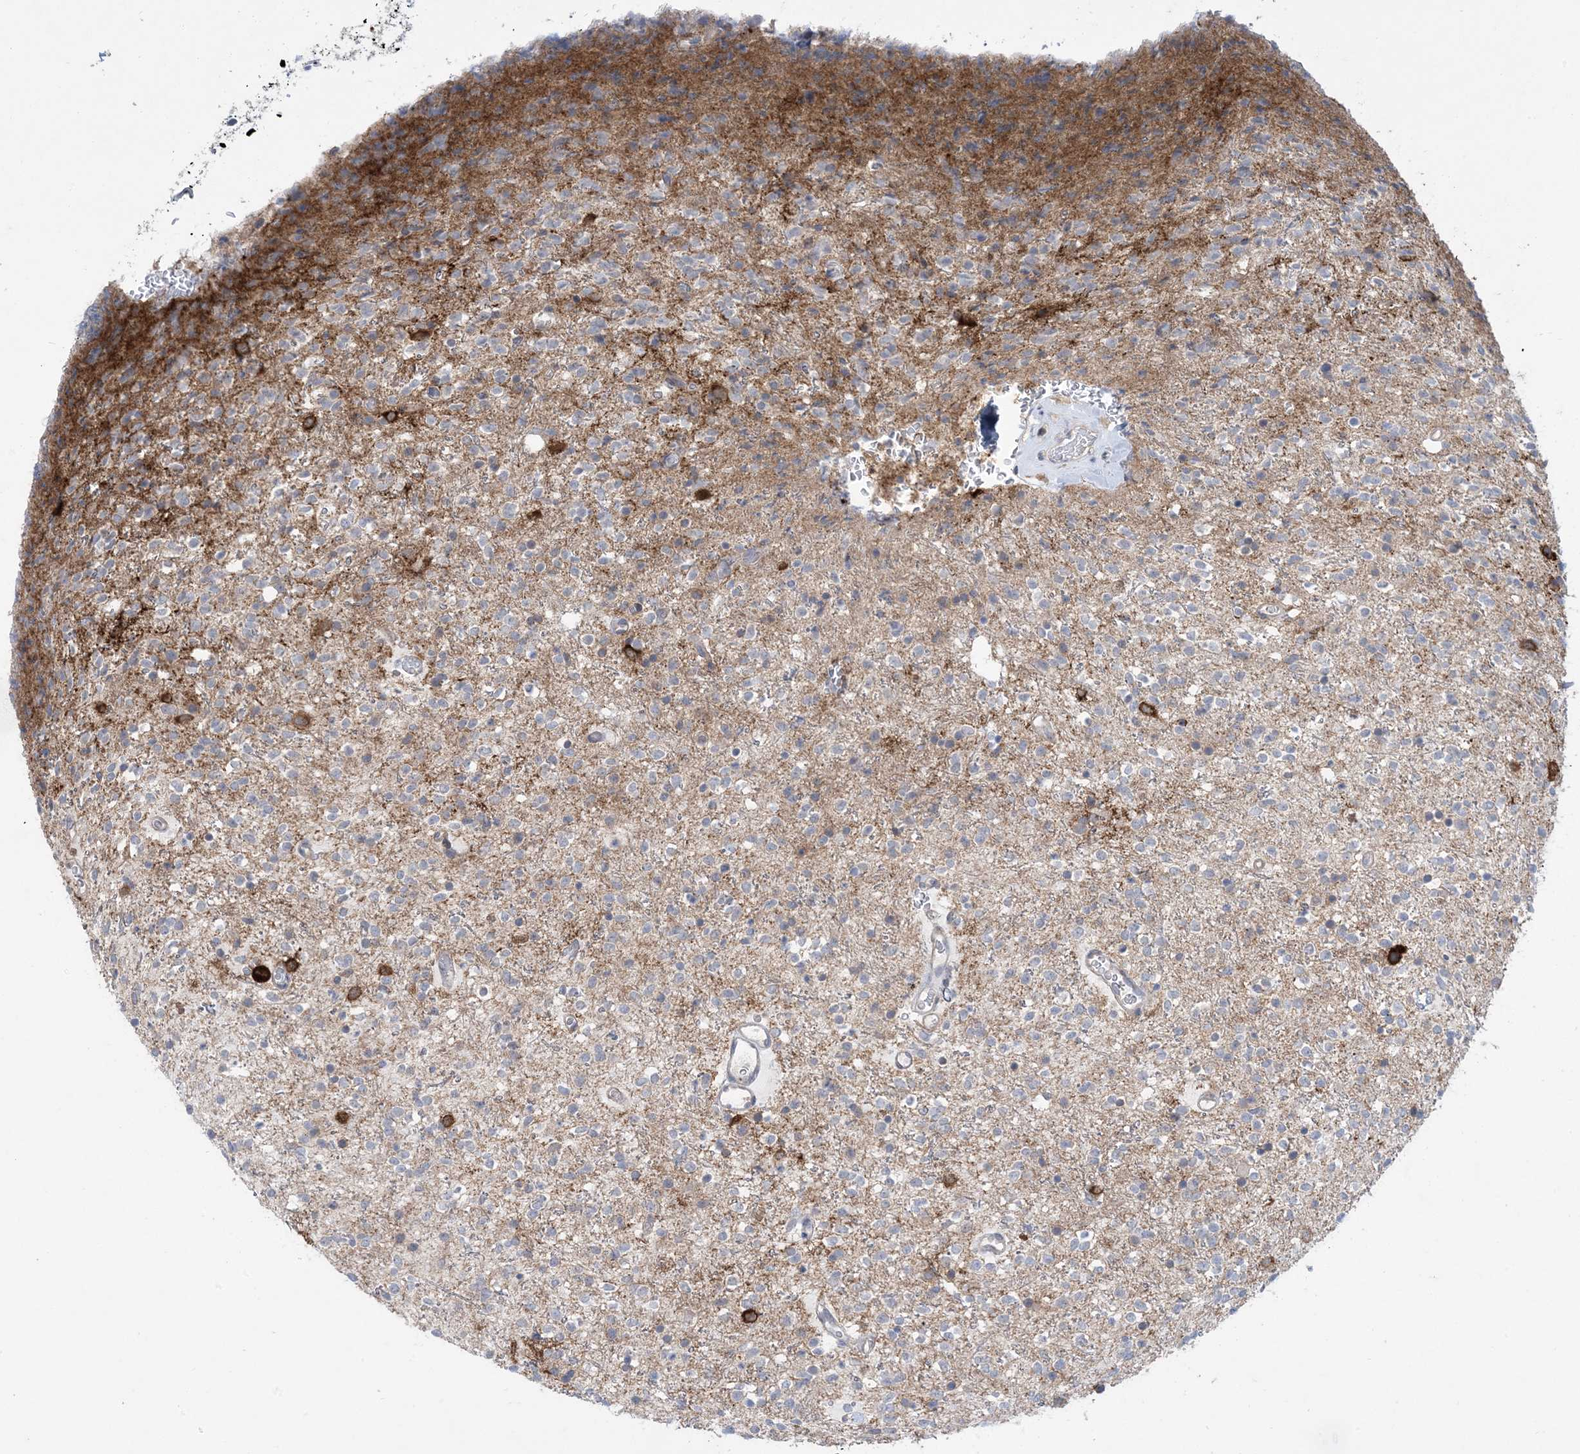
{"staining": {"intensity": "negative", "quantity": "none", "location": "none"}, "tissue": "glioma", "cell_type": "Tumor cells", "image_type": "cancer", "snomed": [{"axis": "morphology", "description": "Glioma, malignant, High grade"}, {"axis": "topography", "description": "Brain"}], "caption": "Tumor cells are negative for protein expression in human glioma.", "gene": "AOC1", "patient": {"sex": "male", "age": 34}}